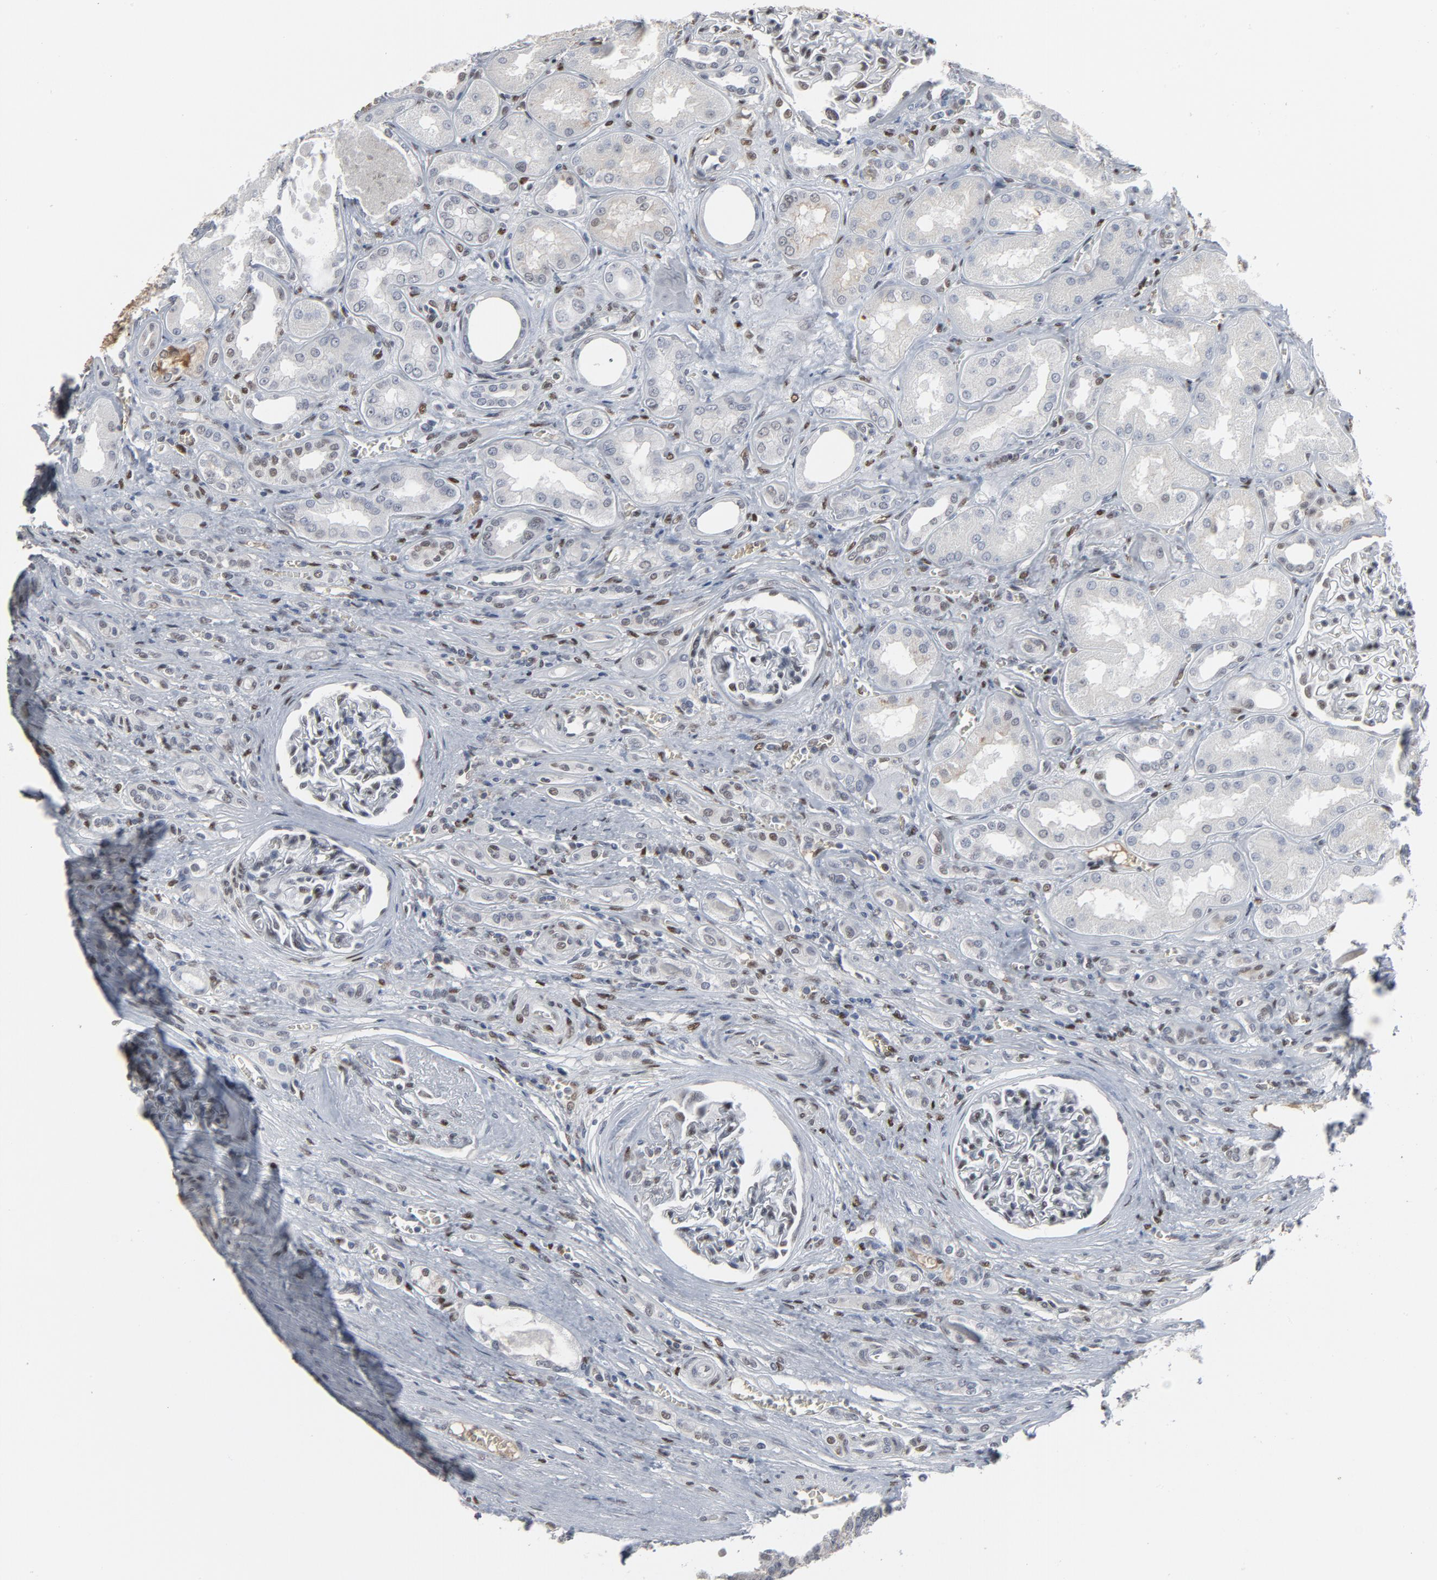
{"staining": {"intensity": "weak", "quantity": "<25%", "location": "nuclear"}, "tissue": "renal cancer", "cell_type": "Tumor cells", "image_type": "cancer", "snomed": [{"axis": "morphology", "description": "Adenocarcinoma, NOS"}, {"axis": "topography", "description": "Kidney"}], "caption": "Protein analysis of renal adenocarcinoma reveals no significant expression in tumor cells.", "gene": "ATF7", "patient": {"sex": "male", "age": 46}}